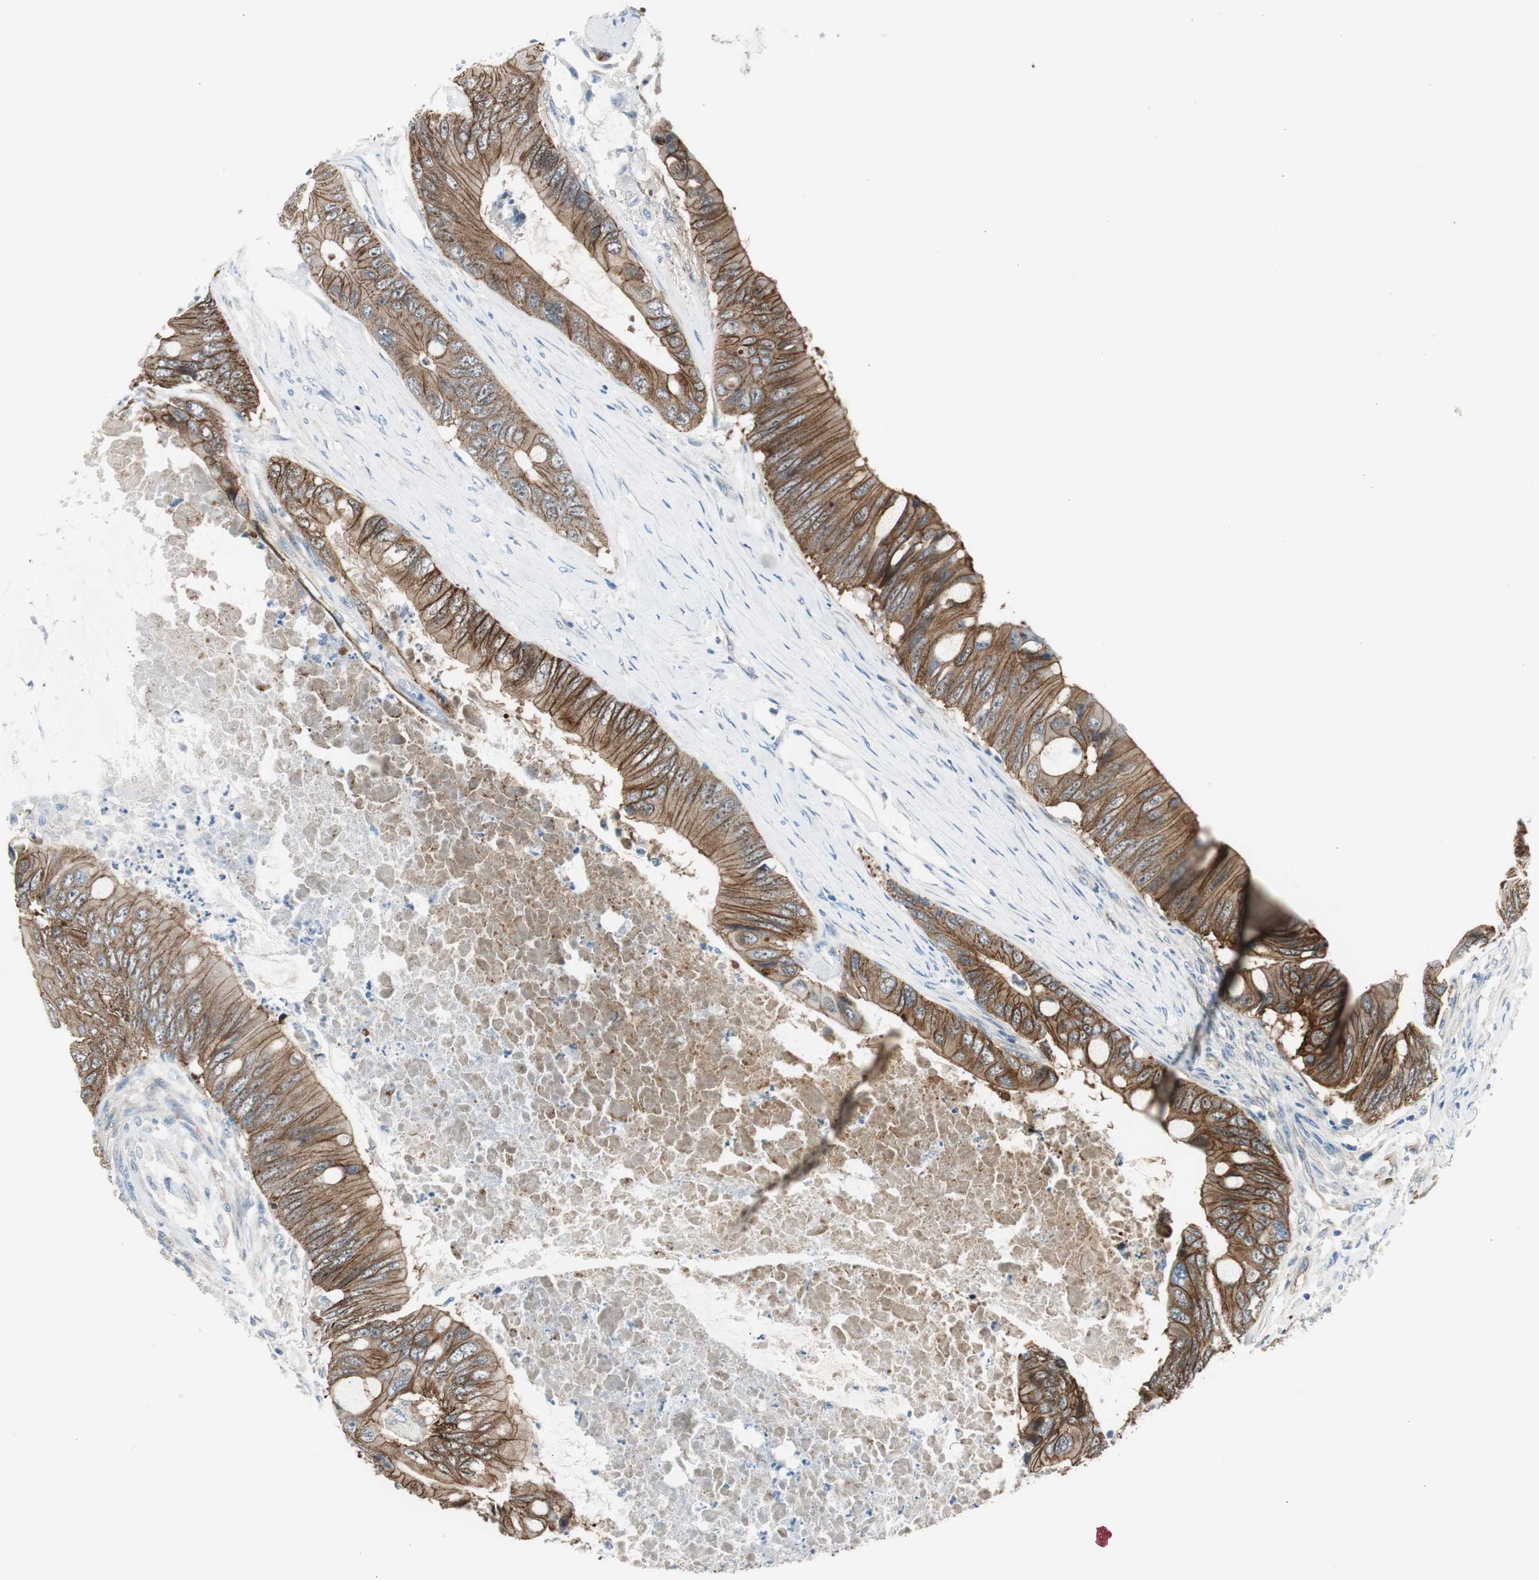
{"staining": {"intensity": "strong", "quantity": ">75%", "location": "cytoplasmic/membranous"}, "tissue": "colorectal cancer", "cell_type": "Tumor cells", "image_type": "cancer", "snomed": [{"axis": "morphology", "description": "Adenocarcinoma, NOS"}, {"axis": "topography", "description": "Rectum"}], "caption": "Immunohistochemical staining of human colorectal cancer demonstrates high levels of strong cytoplasmic/membranous positivity in approximately >75% of tumor cells.", "gene": "STXBP4", "patient": {"sex": "female", "age": 77}}